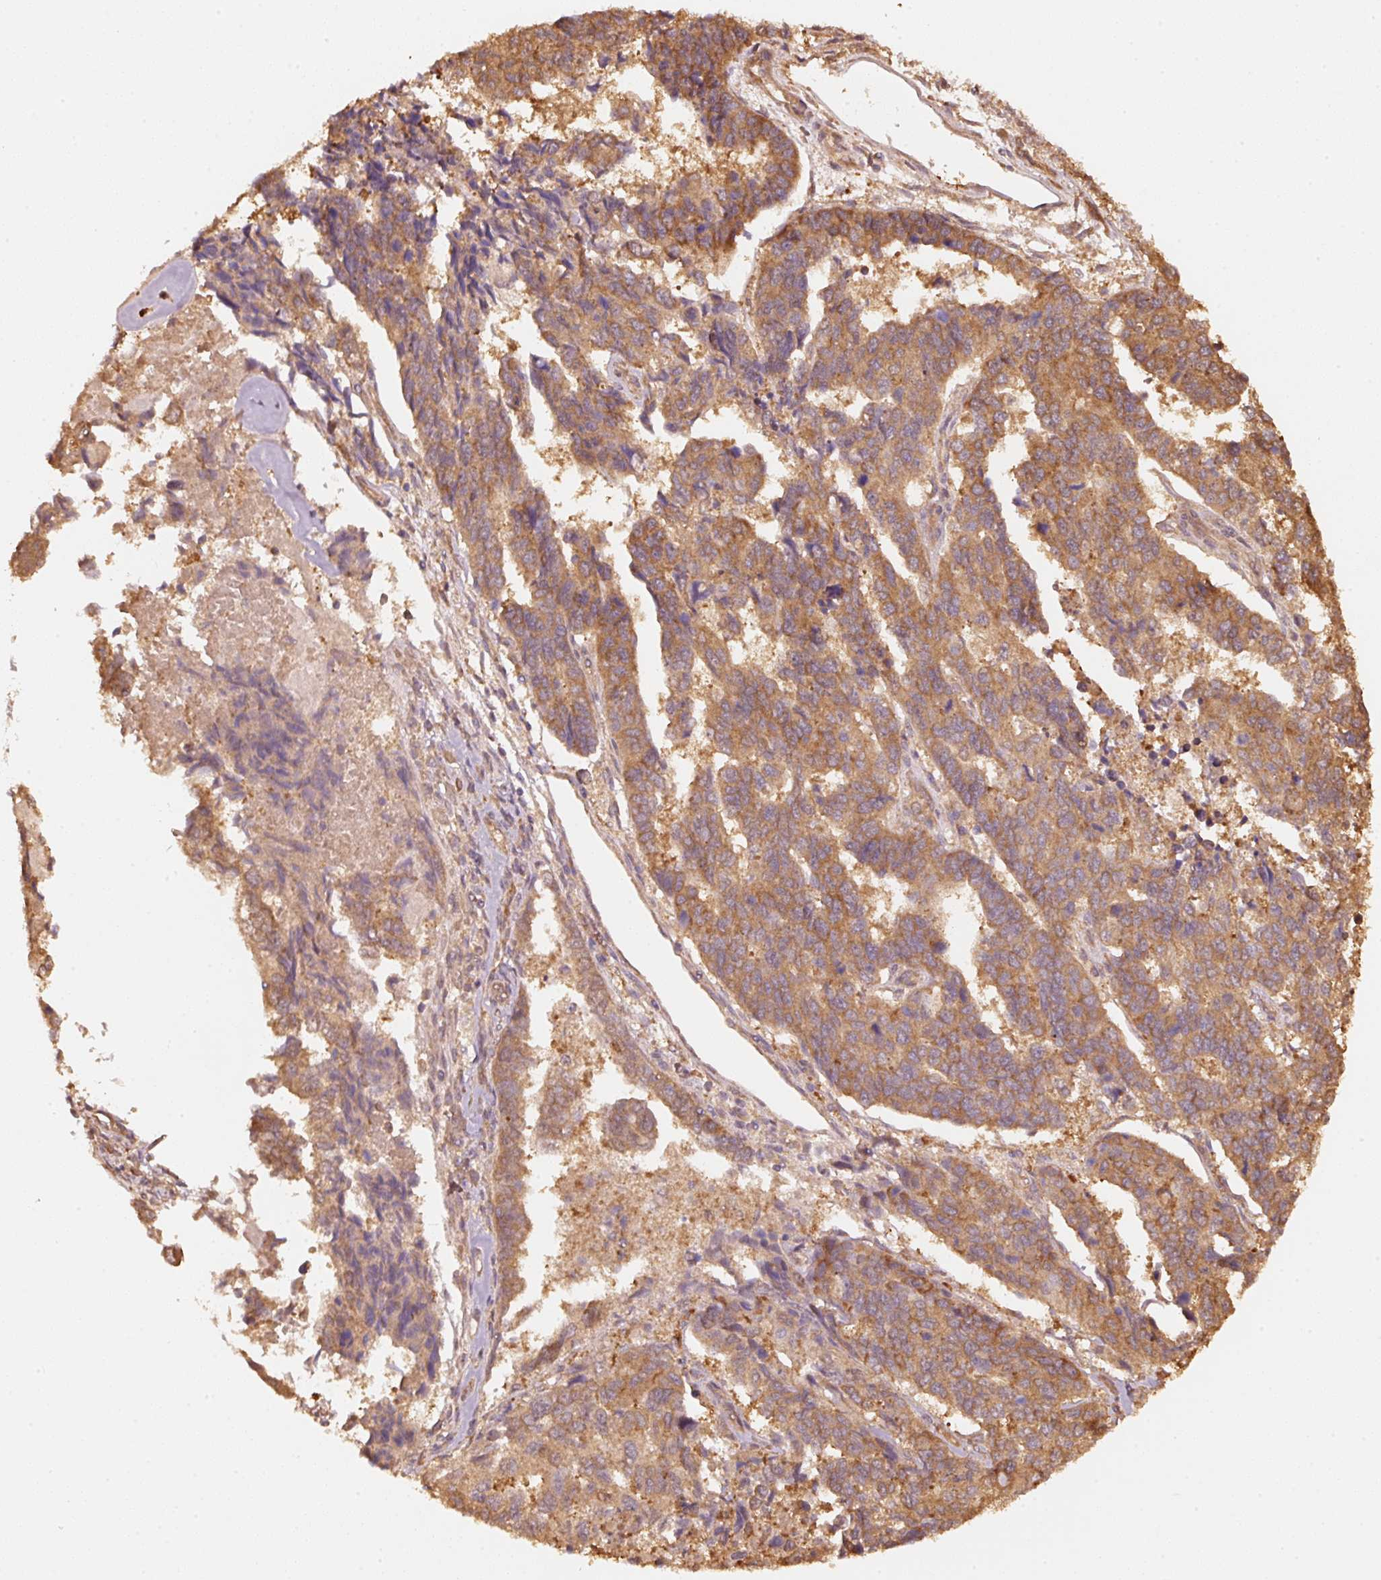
{"staining": {"intensity": "moderate", "quantity": ">75%", "location": "cytoplasmic/membranous"}, "tissue": "endometrial cancer", "cell_type": "Tumor cells", "image_type": "cancer", "snomed": [{"axis": "morphology", "description": "Adenocarcinoma, NOS"}, {"axis": "topography", "description": "Endometrium"}], "caption": "DAB immunohistochemical staining of endometrial cancer exhibits moderate cytoplasmic/membranous protein staining in about >75% of tumor cells. Ihc stains the protein of interest in brown and the nuclei are stained blue.", "gene": "STAU1", "patient": {"sex": "female", "age": 73}}